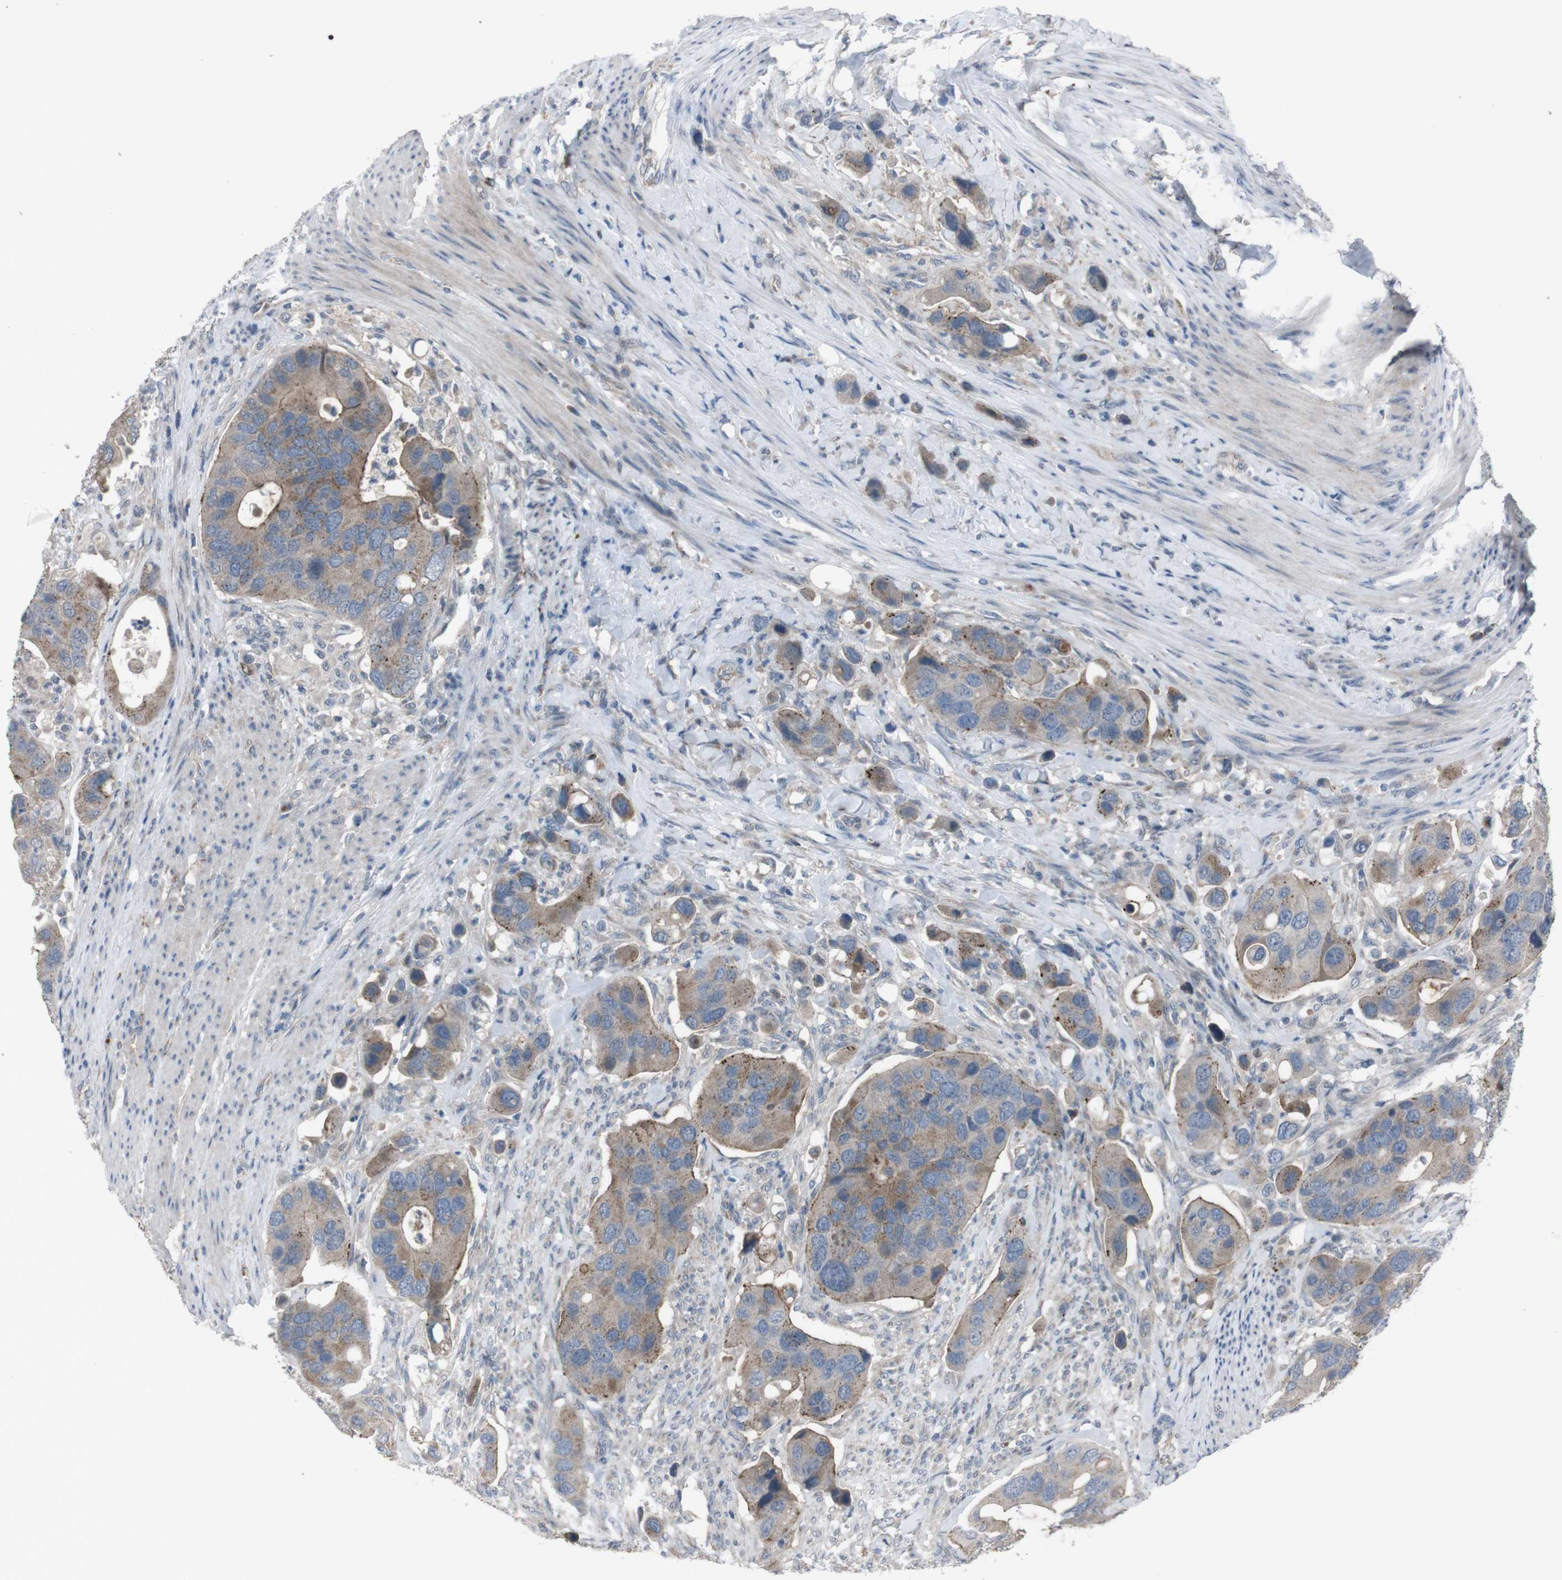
{"staining": {"intensity": "moderate", "quantity": ">75%", "location": "cytoplasmic/membranous"}, "tissue": "colorectal cancer", "cell_type": "Tumor cells", "image_type": "cancer", "snomed": [{"axis": "morphology", "description": "Adenocarcinoma, NOS"}, {"axis": "topography", "description": "Rectum"}], "caption": "Human colorectal adenocarcinoma stained with a brown dye reveals moderate cytoplasmic/membranous positive positivity in approximately >75% of tumor cells.", "gene": "EFNA5", "patient": {"sex": "female", "age": 57}}